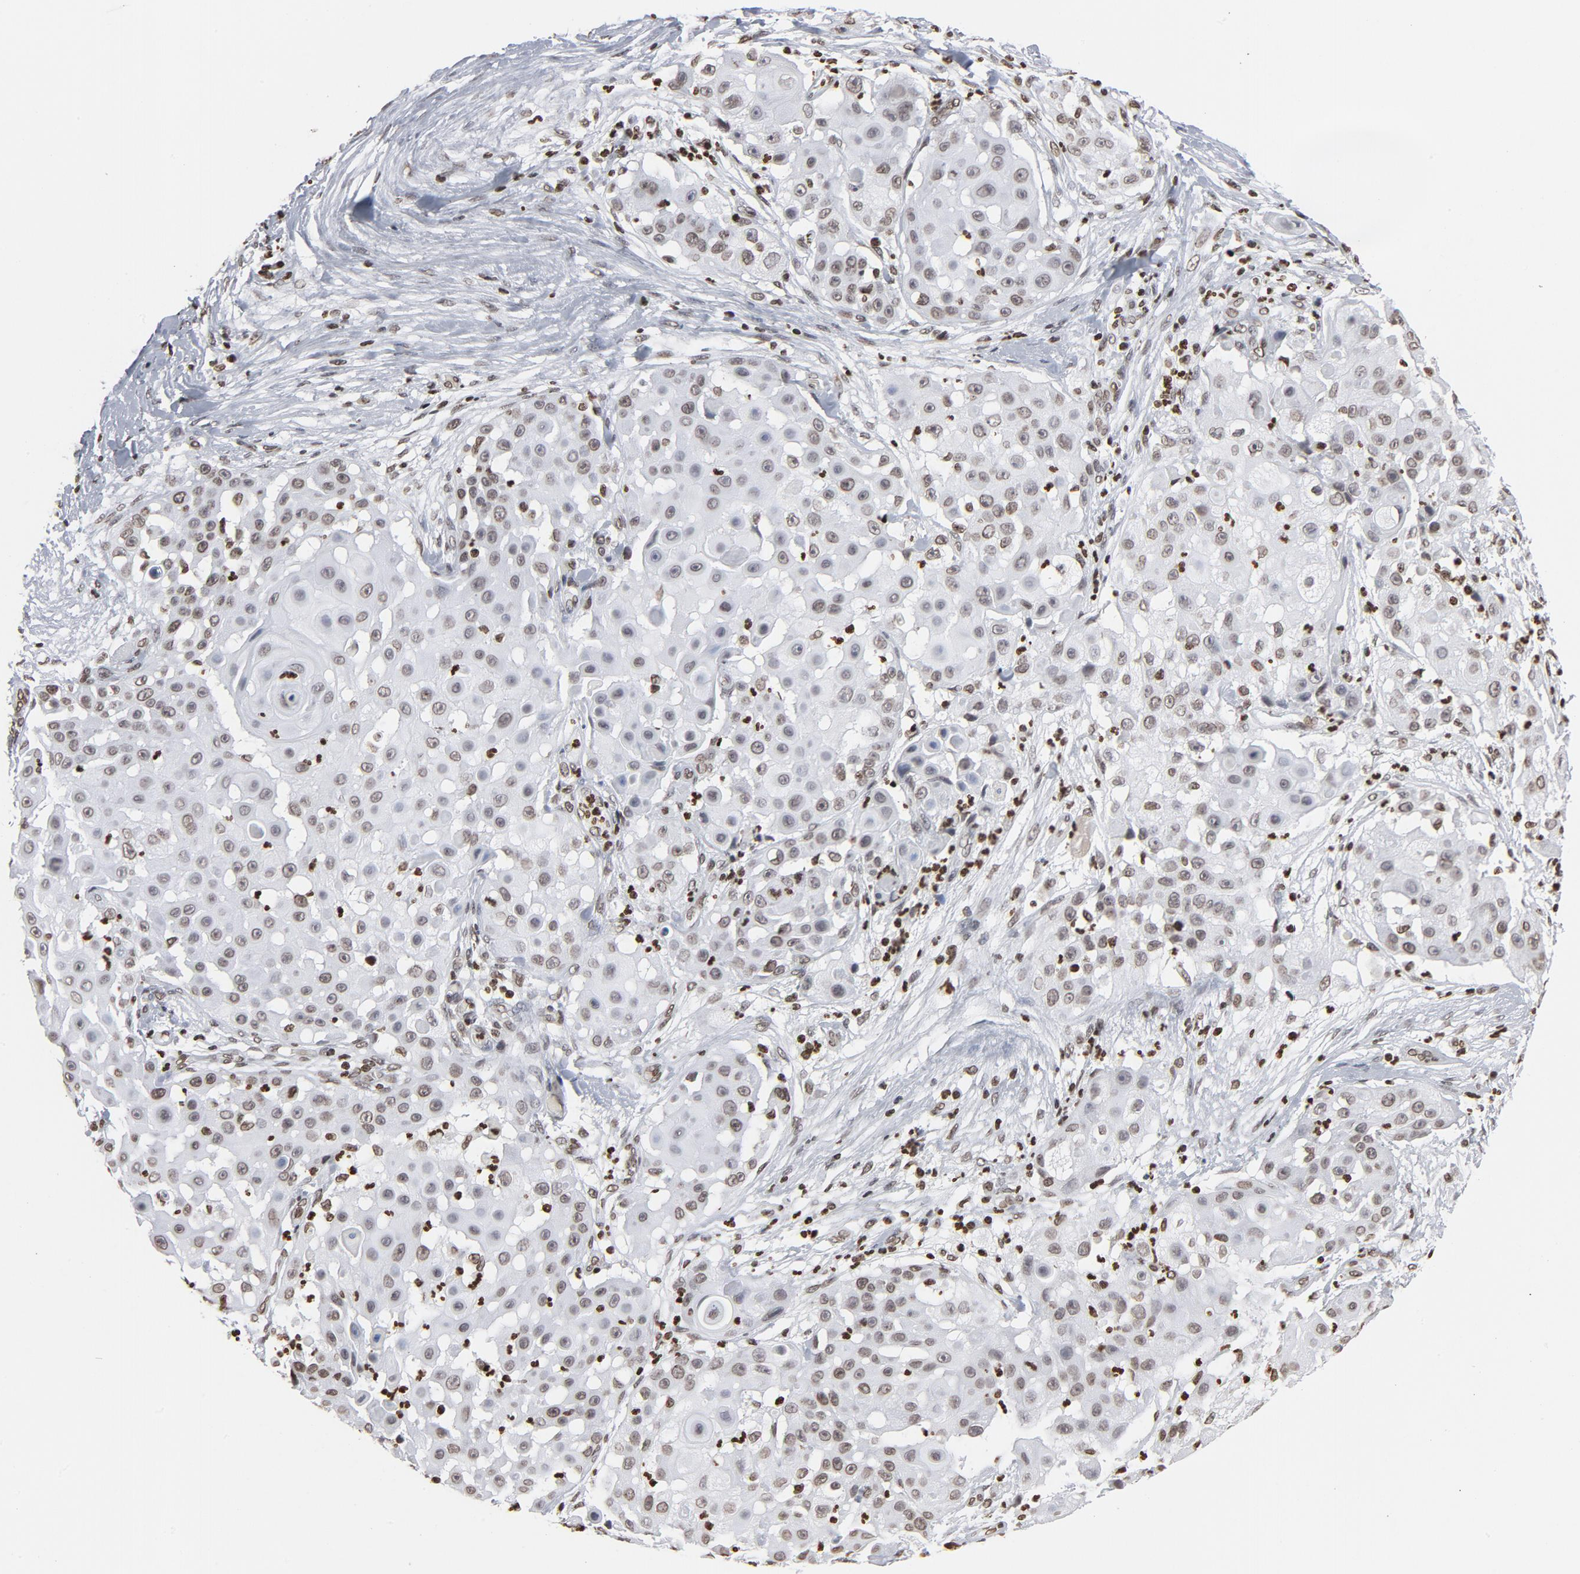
{"staining": {"intensity": "weak", "quantity": "25%-75%", "location": "nuclear"}, "tissue": "skin cancer", "cell_type": "Tumor cells", "image_type": "cancer", "snomed": [{"axis": "morphology", "description": "Squamous cell carcinoma, NOS"}, {"axis": "topography", "description": "Skin"}], "caption": "Protein analysis of skin squamous cell carcinoma tissue reveals weak nuclear expression in about 25%-75% of tumor cells.", "gene": "H2AC12", "patient": {"sex": "female", "age": 57}}